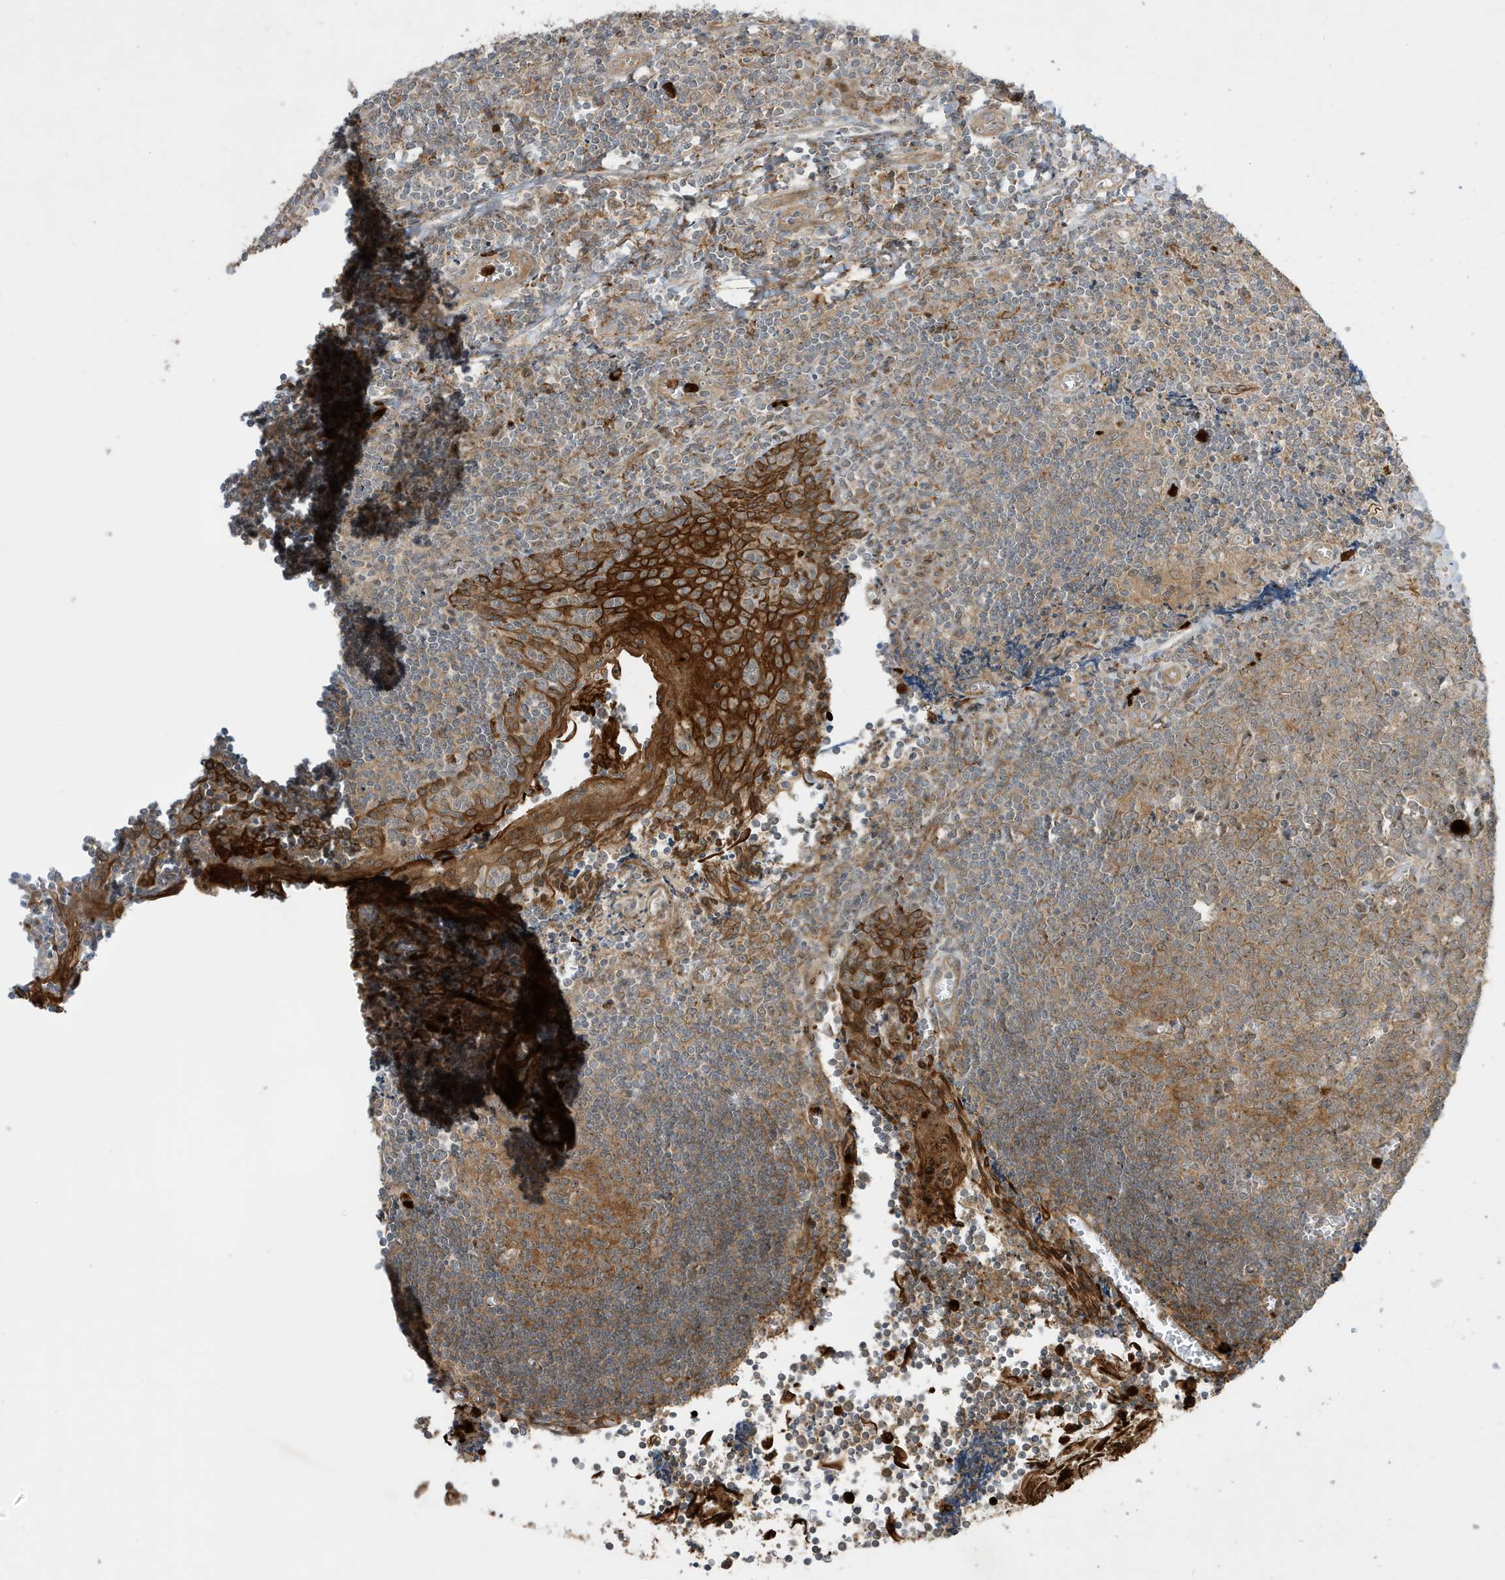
{"staining": {"intensity": "moderate", "quantity": "25%-75%", "location": "cytoplasmic/membranous"}, "tissue": "tonsil", "cell_type": "Germinal center cells", "image_type": "normal", "snomed": [{"axis": "morphology", "description": "Normal tissue, NOS"}, {"axis": "topography", "description": "Tonsil"}], "caption": "About 25%-75% of germinal center cells in normal tonsil show moderate cytoplasmic/membranous protein staining as visualized by brown immunohistochemical staining.", "gene": "IFT57", "patient": {"sex": "male", "age": 27}}